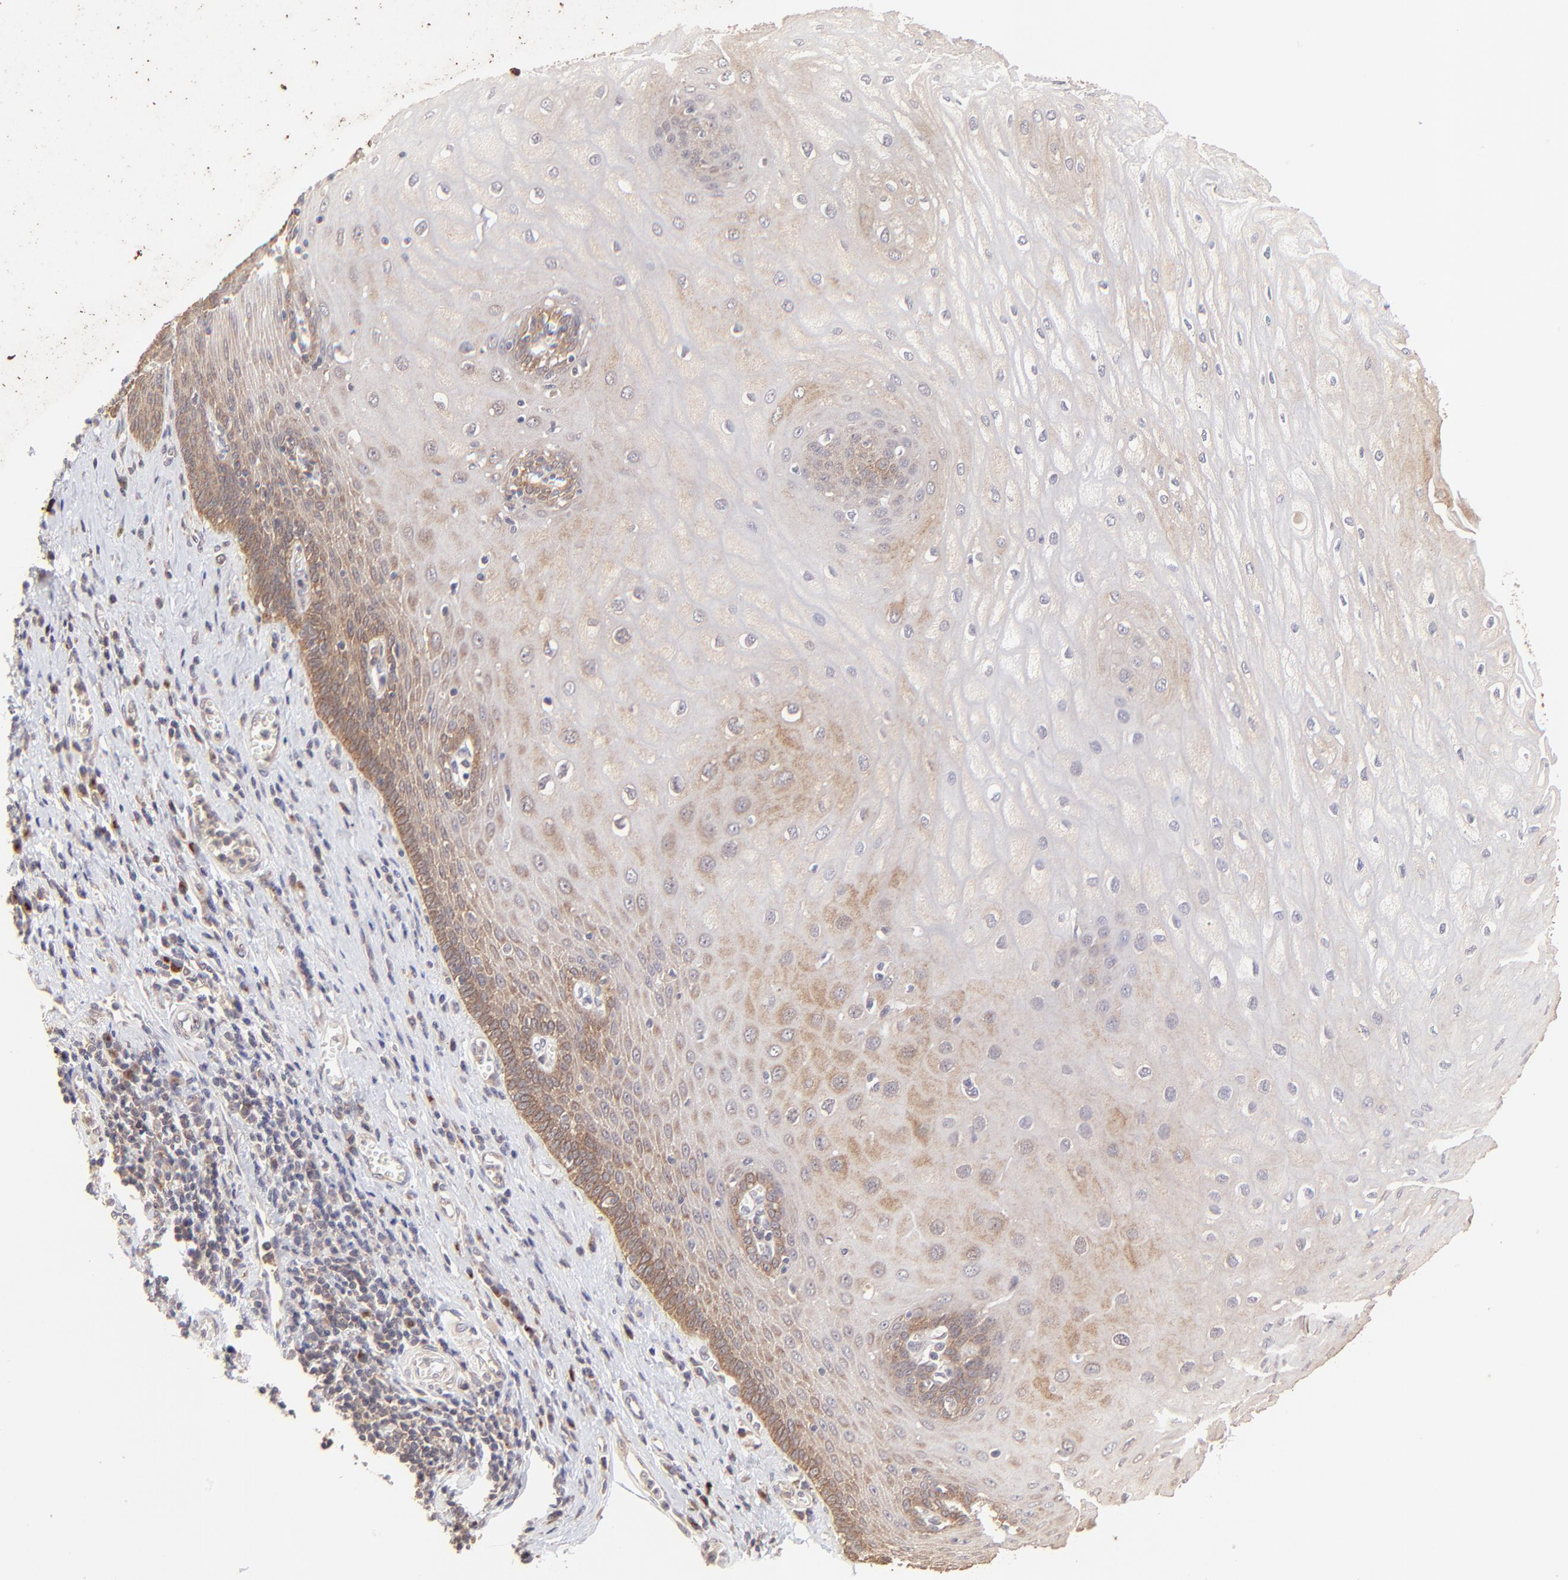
{"staining": {"intensity": "moderate", "quantity": ">75%", "location": "cytoplasmic/membranous"}, "tissue": "esophagus", "cell_type": "Squamous epithelial cells", "image_type": "normal", "snomed": [{"axis": "morphology", "description": "Normal tissue, NOS"}, {"axis": "morphology", "description": "Squamous cell carcinoma, NOS"}, {"axis": "topography", "description": "Esophagus"}], "caption": "IHC (DAB (3,3'-diaminobenzidine)) staining of normal esophagus displays moderate cytoplasmic/membranous protein staining in about >75% of squamous epithelial cells. The staining was performed using DAB to visualize the protein expression in brown, while the nuclei were stained in blue with hematoxylin (Magnification: 20x).", "gene": "TNRC6B", "patient": {"sex": "male", "age": 65}}